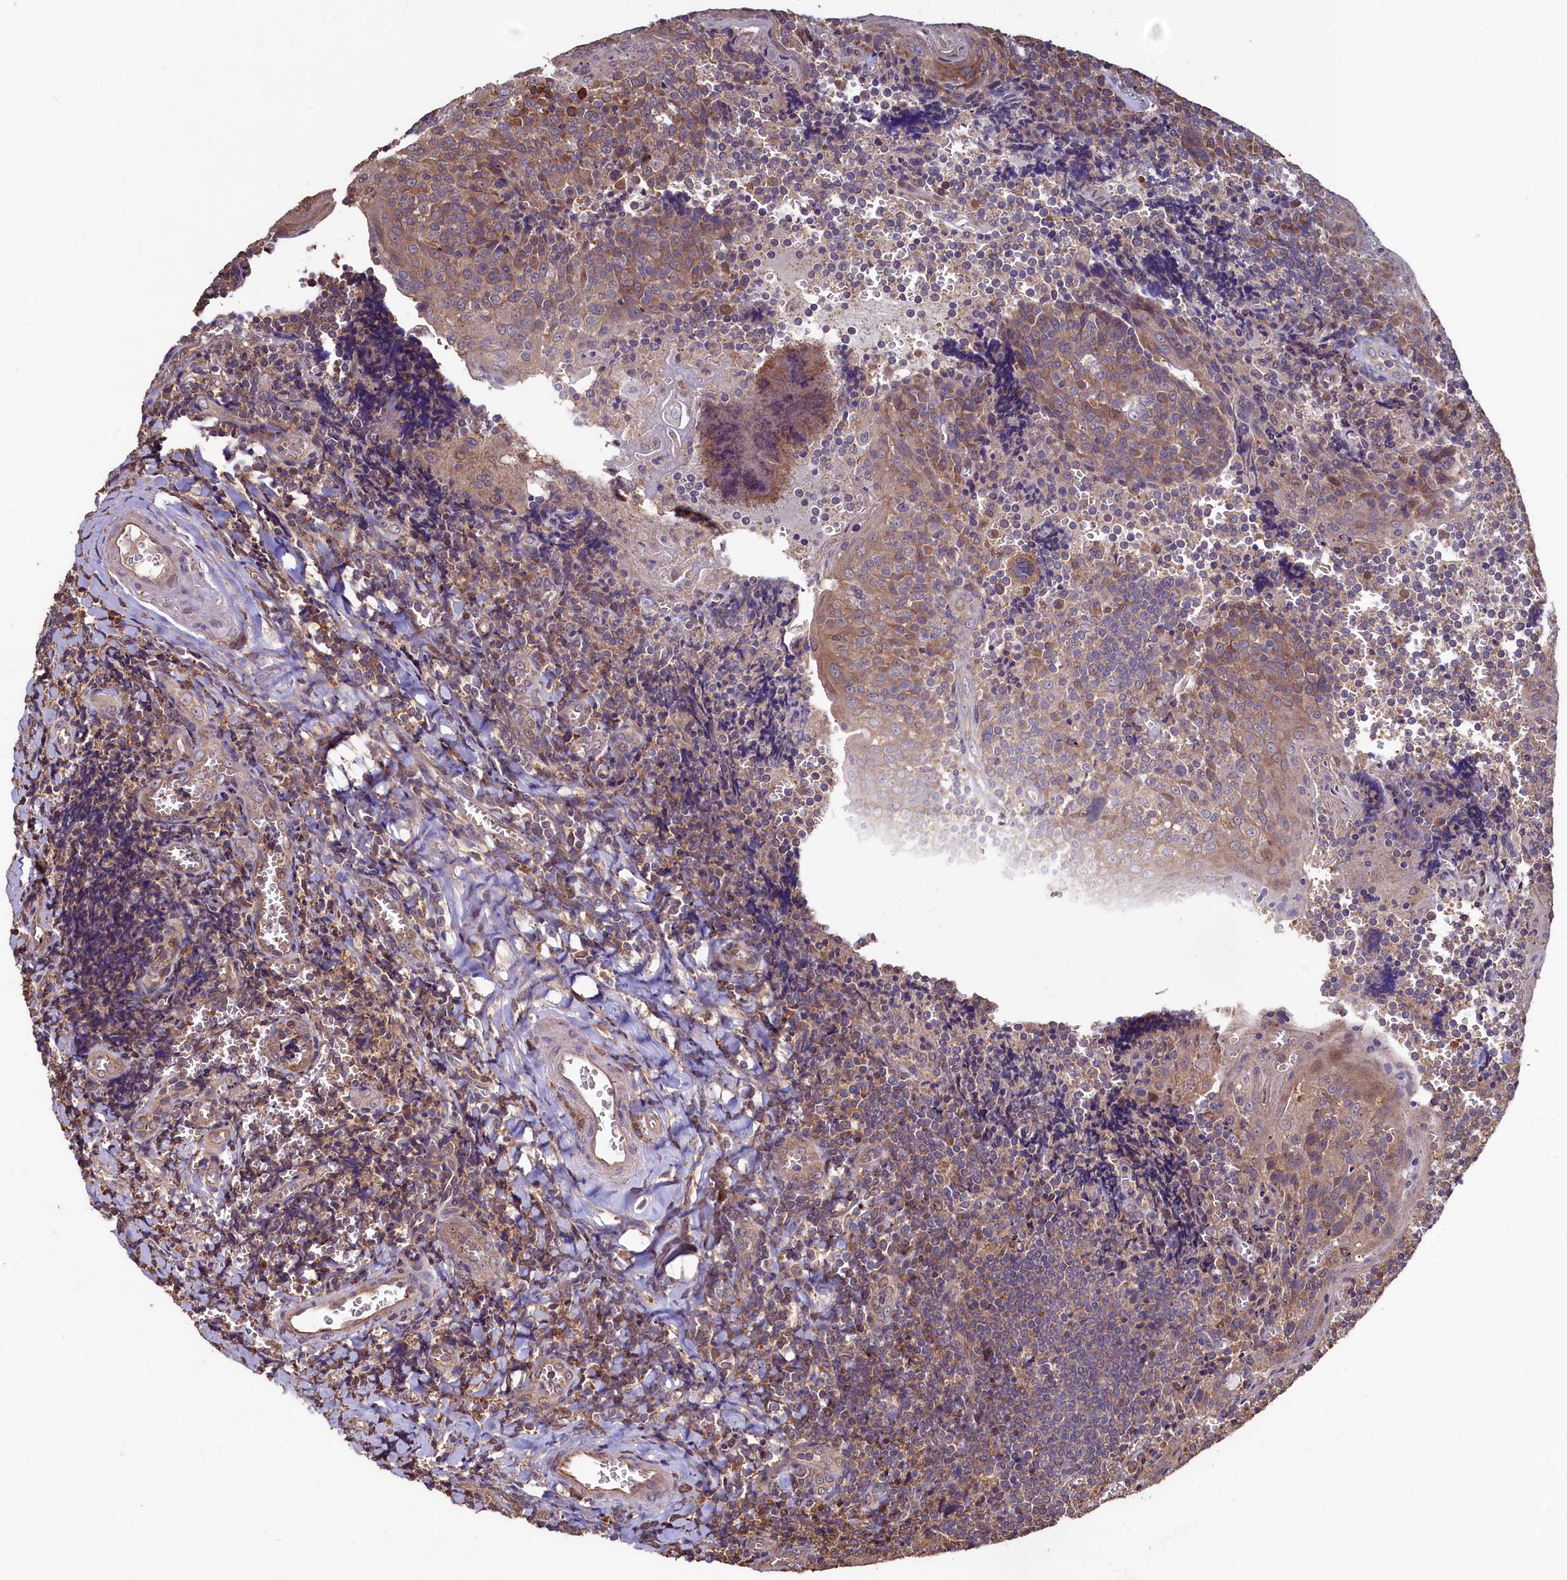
{"staining": {"intensity": "moderate", "quantity": "25%-75%", "location": "cytoplasmic/membranous"}, "tissue": "tonsil", "cell_type": "Germinal center cells", "image_type": "normal", "snomed": [{"axis": "morphology", "description": "Normal tissue, NOS"}, {"axis": "topography", "description": "Tonsil"}], "caption": "Unremarkable tonsil demonstrates moderate cytoplasmic/membranous expression in about 25%-75% of germinal center cells.", "gene": "TMEM98", "patient": {"sex": "male", "age": 27}}